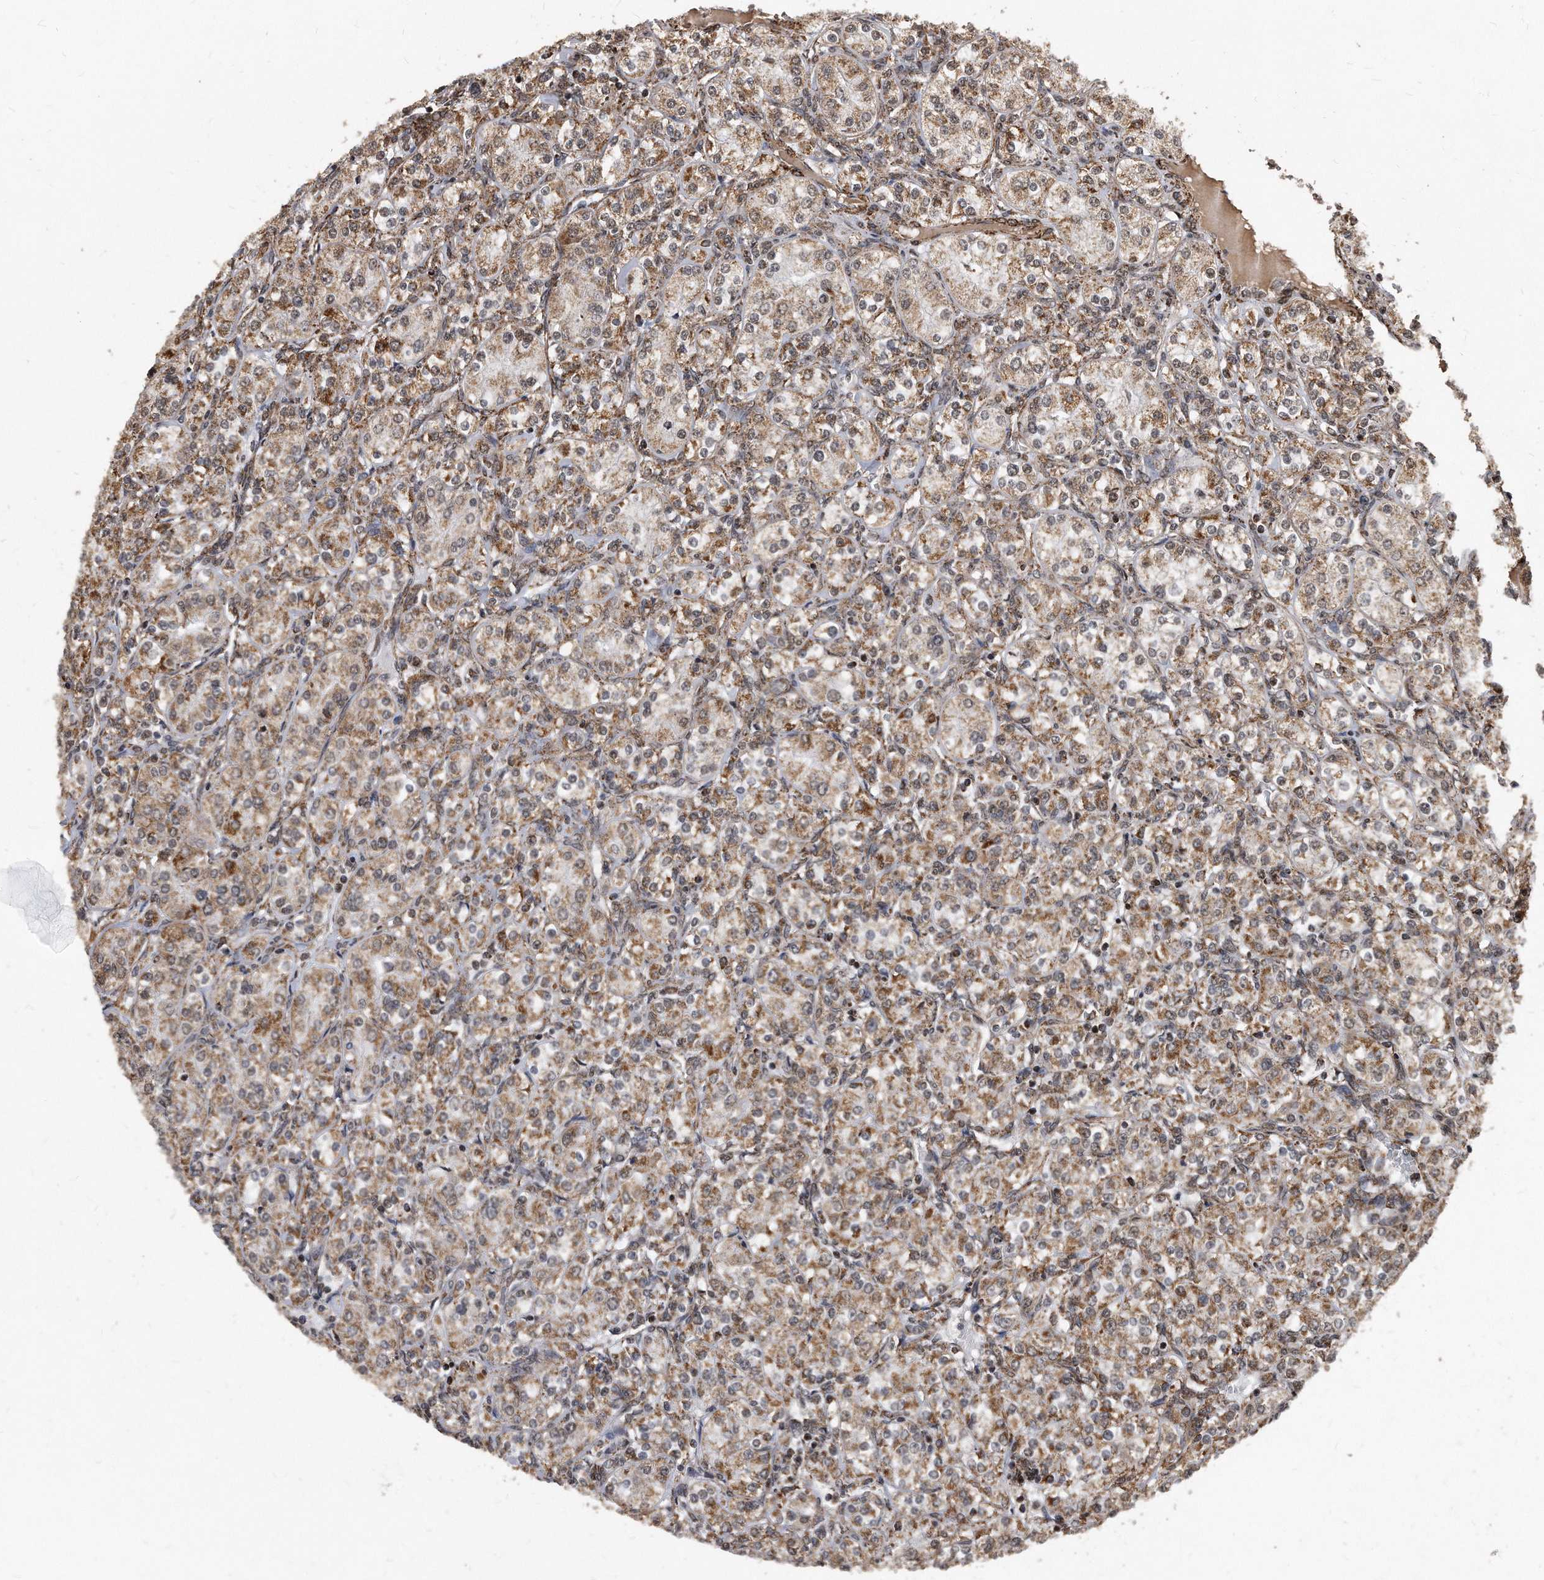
{"staining": {"intensity": "moderate", "quantity": ">75%", "location": "cytoplasmic/membranous"}, "tissue": "renal cancer", "cell_type": "Tumor cells", "image_type": "cancer", "snomed": [{"axis": "morphology", "description": "Adenocarcinoma, NOS"}, {"axis": "topography", "description": "Kidney"}], "caption": "Protein analysis of adenocarcinoma (renal) tissue demonstrates moderate cytoplasmic/membranous staining in approximately >75% of tumor cells.", "gene": "DUSP22", "patient": {"sex": "male", "age": 77}}